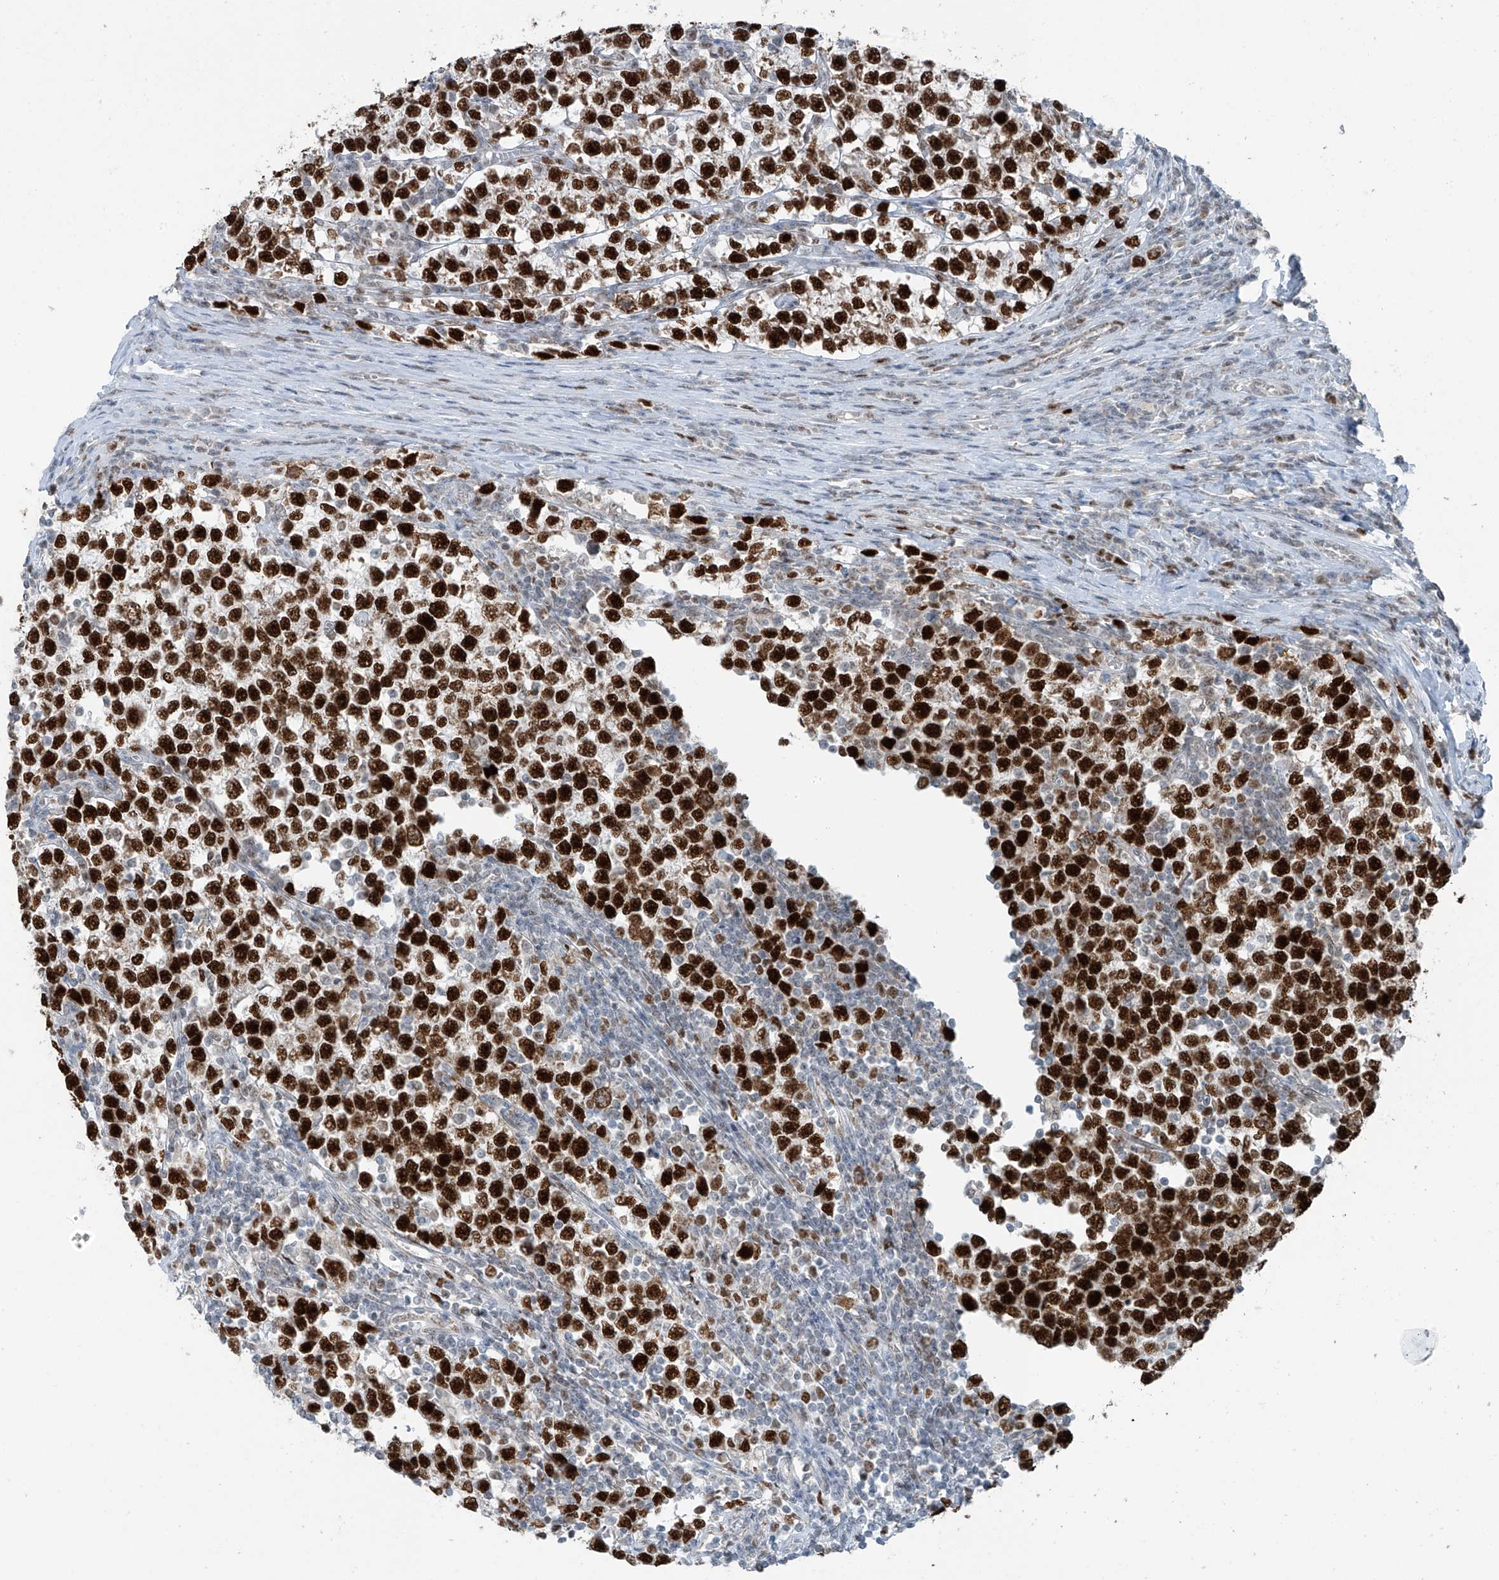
{"staining": {"intensity": "strong", "quantity": ">75%", "location": "nuclear"}, "tissue": "testis cancer", "cell_type": "Tumor cells", "image_type": "cancer", "snomed": [{"axis": "morphology", "description": "Normal tissue, NOS"}, {"axis": "morphology", "description": "Seminoma, NOS"}, {"axis": "topography", "description": "Testis"}], "caption": "Tumor cells reveal high levels of strong nuclear expression in about >75% of cells in testis cancer (seminoma).", "gene": "WRNIP1", "patient": {"sex": "male", "age": 43}}